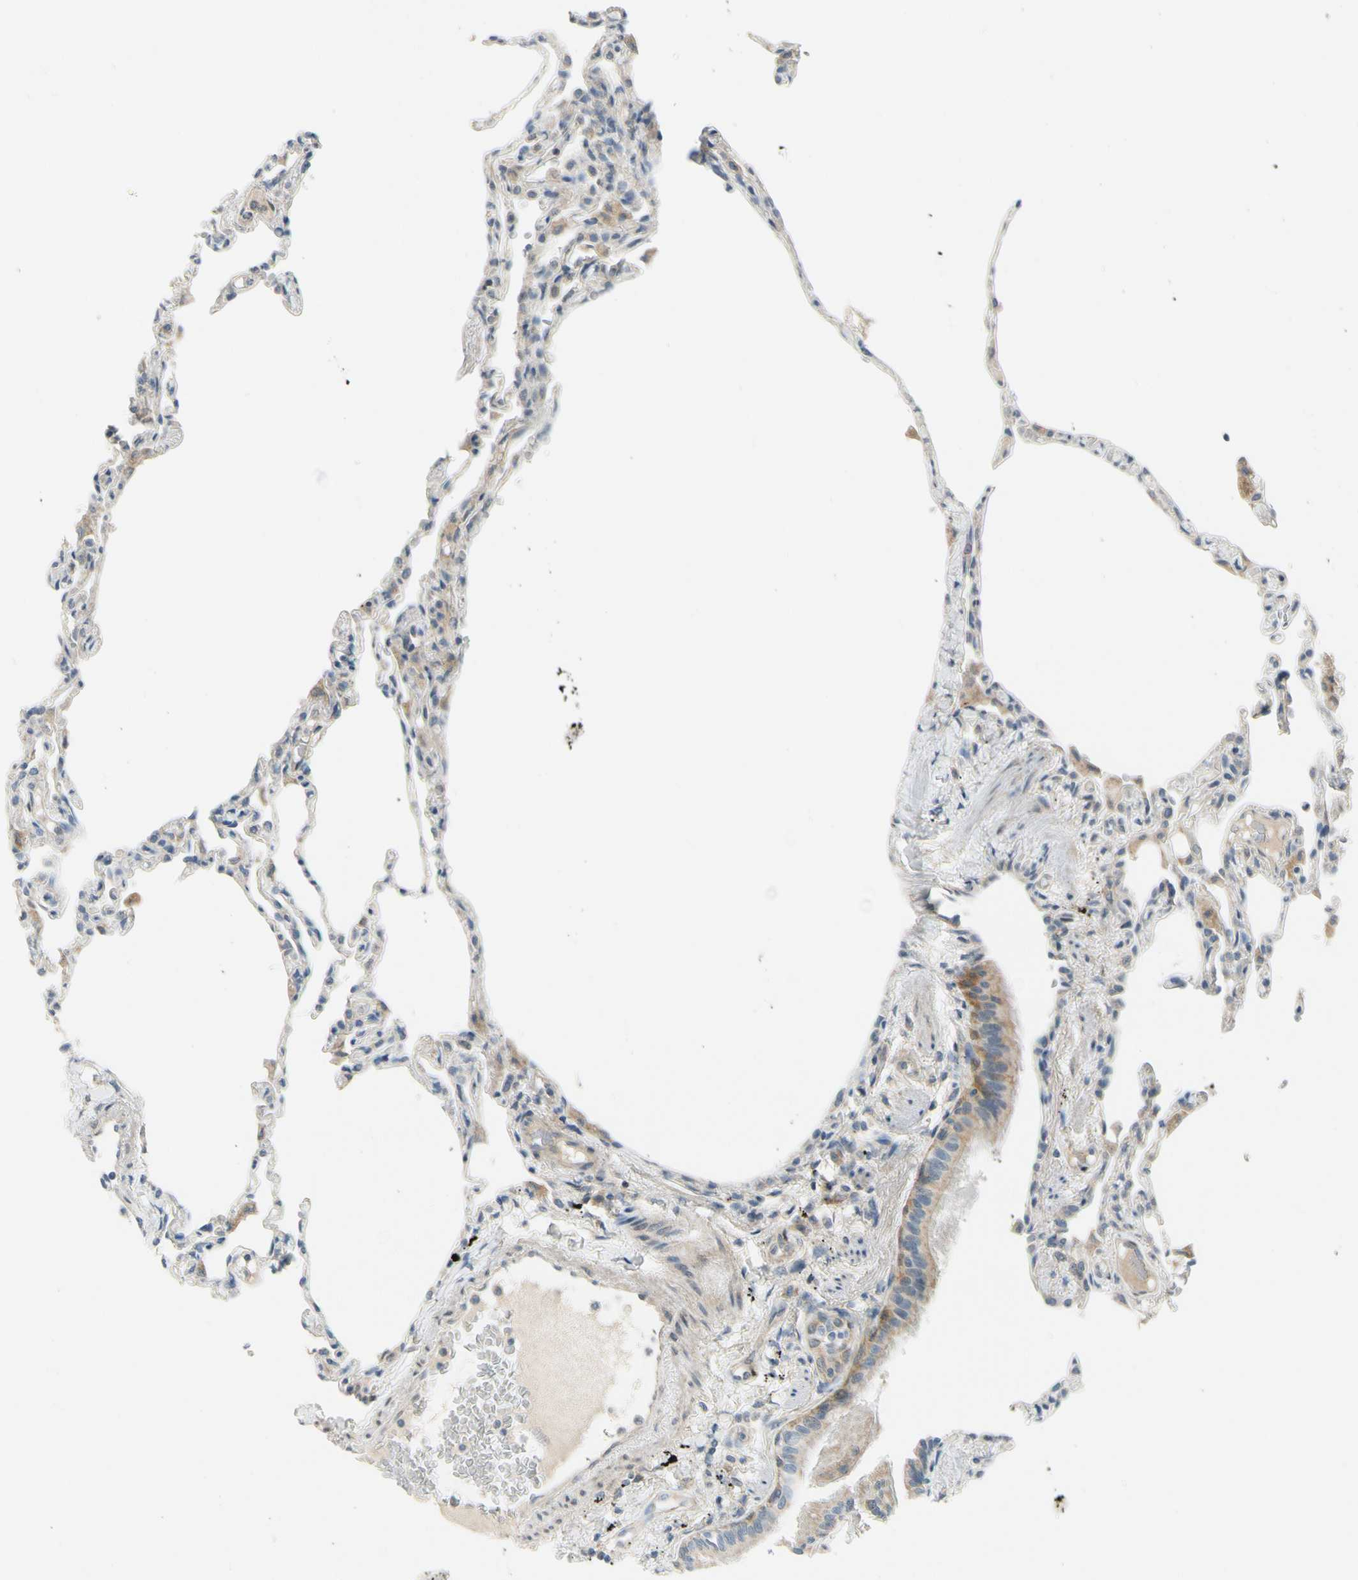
{"staining": {"intensity": "negative", "quantity": "none", "location": "none"}, "tissue": "lung", "cell_type": "Alveolar cells", "image_type": "normal", "snomed": [{"axis": "morphology", "description": "Normal tissue, NOS"}, {"axis": "topography", "description": "Lung"}], "caption": "The photomicrograph displays no significant expression in alveolar cells of lung.", "gene": "FHL2", "patient": {"sex": "female", "age": 49}}